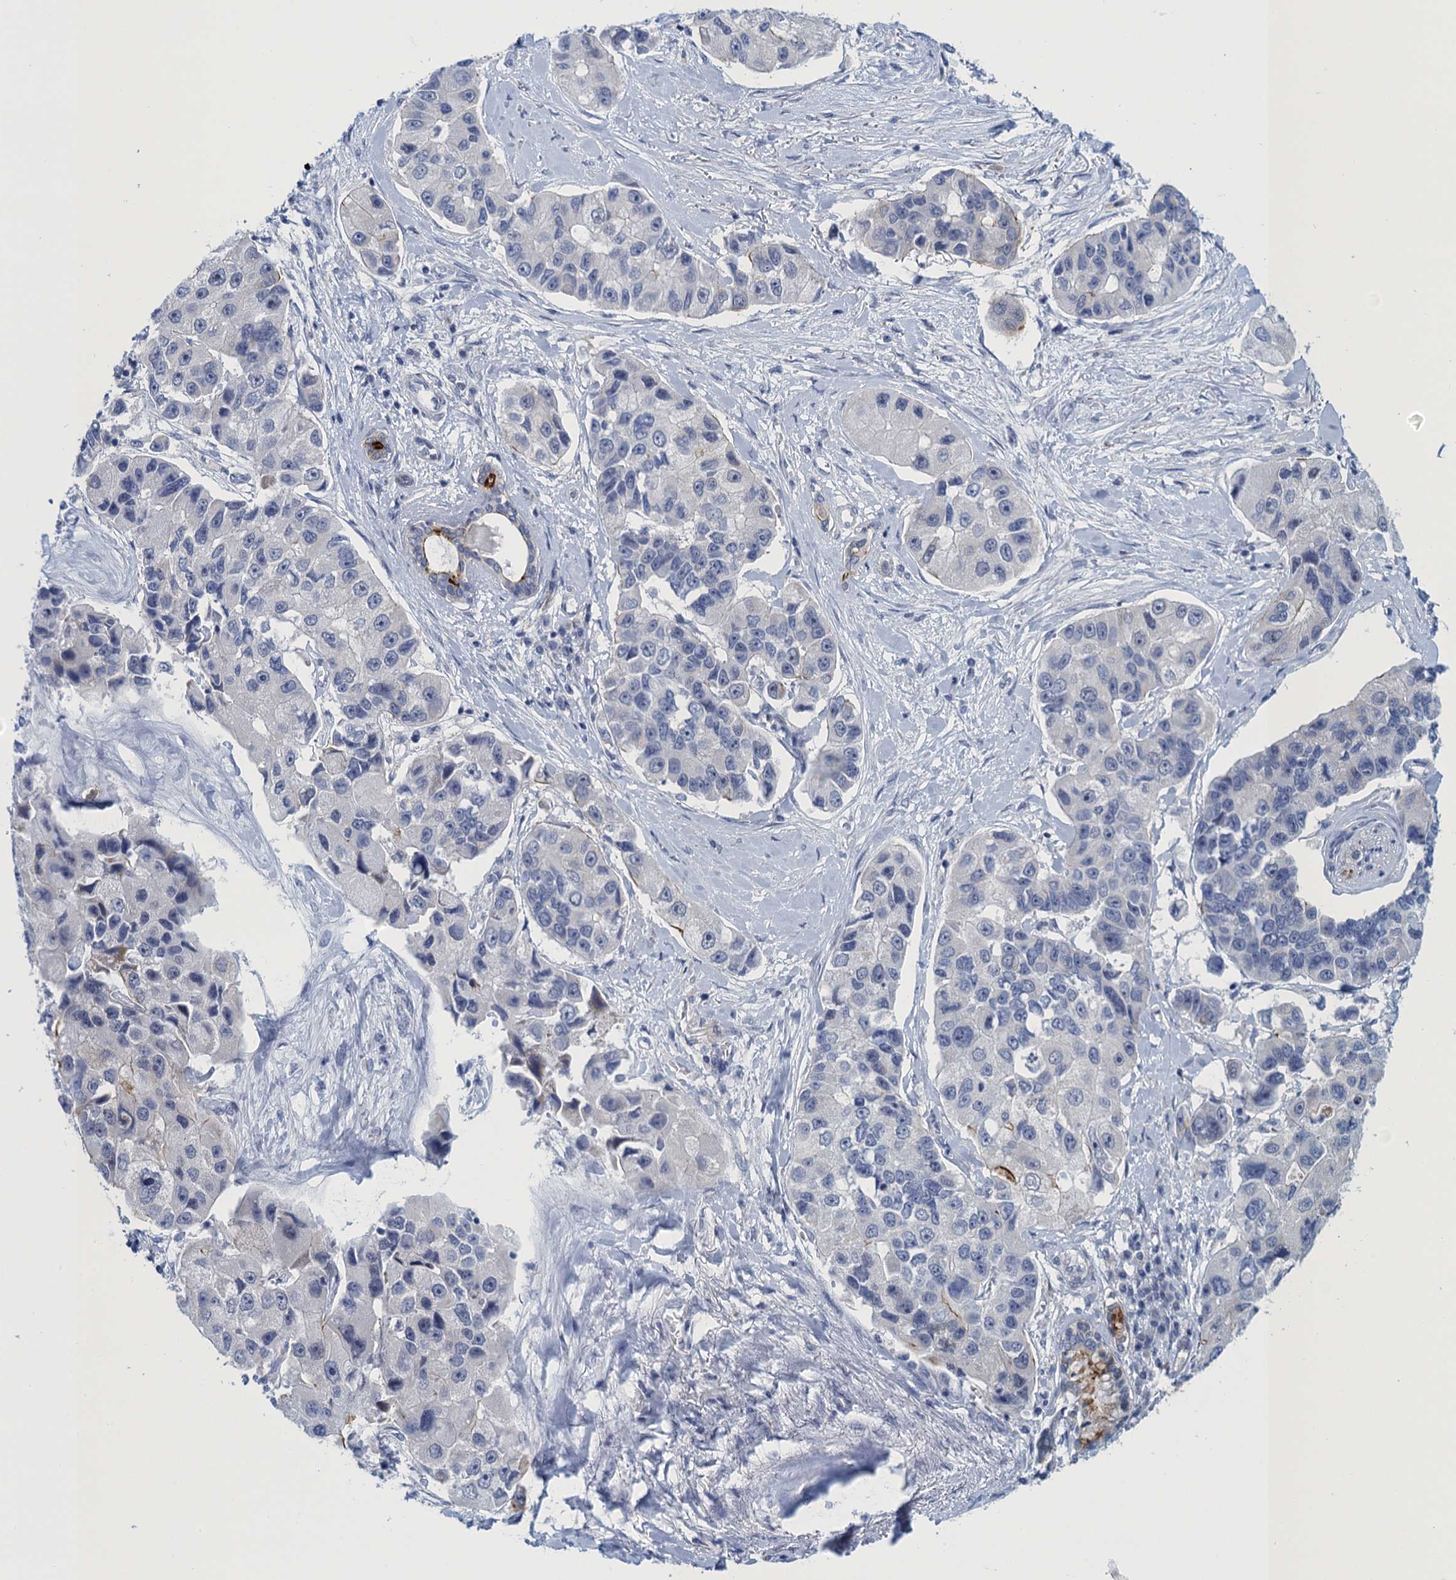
{"staining": {"intensity": "negative", "quantity": "none", "location": "none"}, "tissue": "lung cancer", "cell_type": "Tumor cells", "image_type": "cancer", "snomed": [{"axis": "morphology", "description": "Adenocarcinoma, NOS"}, {"axis": "topography", "description": "Lung"}], "caption": "This is an IHC photomicrograph of human lung cancer (adenocarcinoma). There is no positivity in tumor cells.", "gene": "SCEL", "patient": {"sex": "female", "age": 54}}